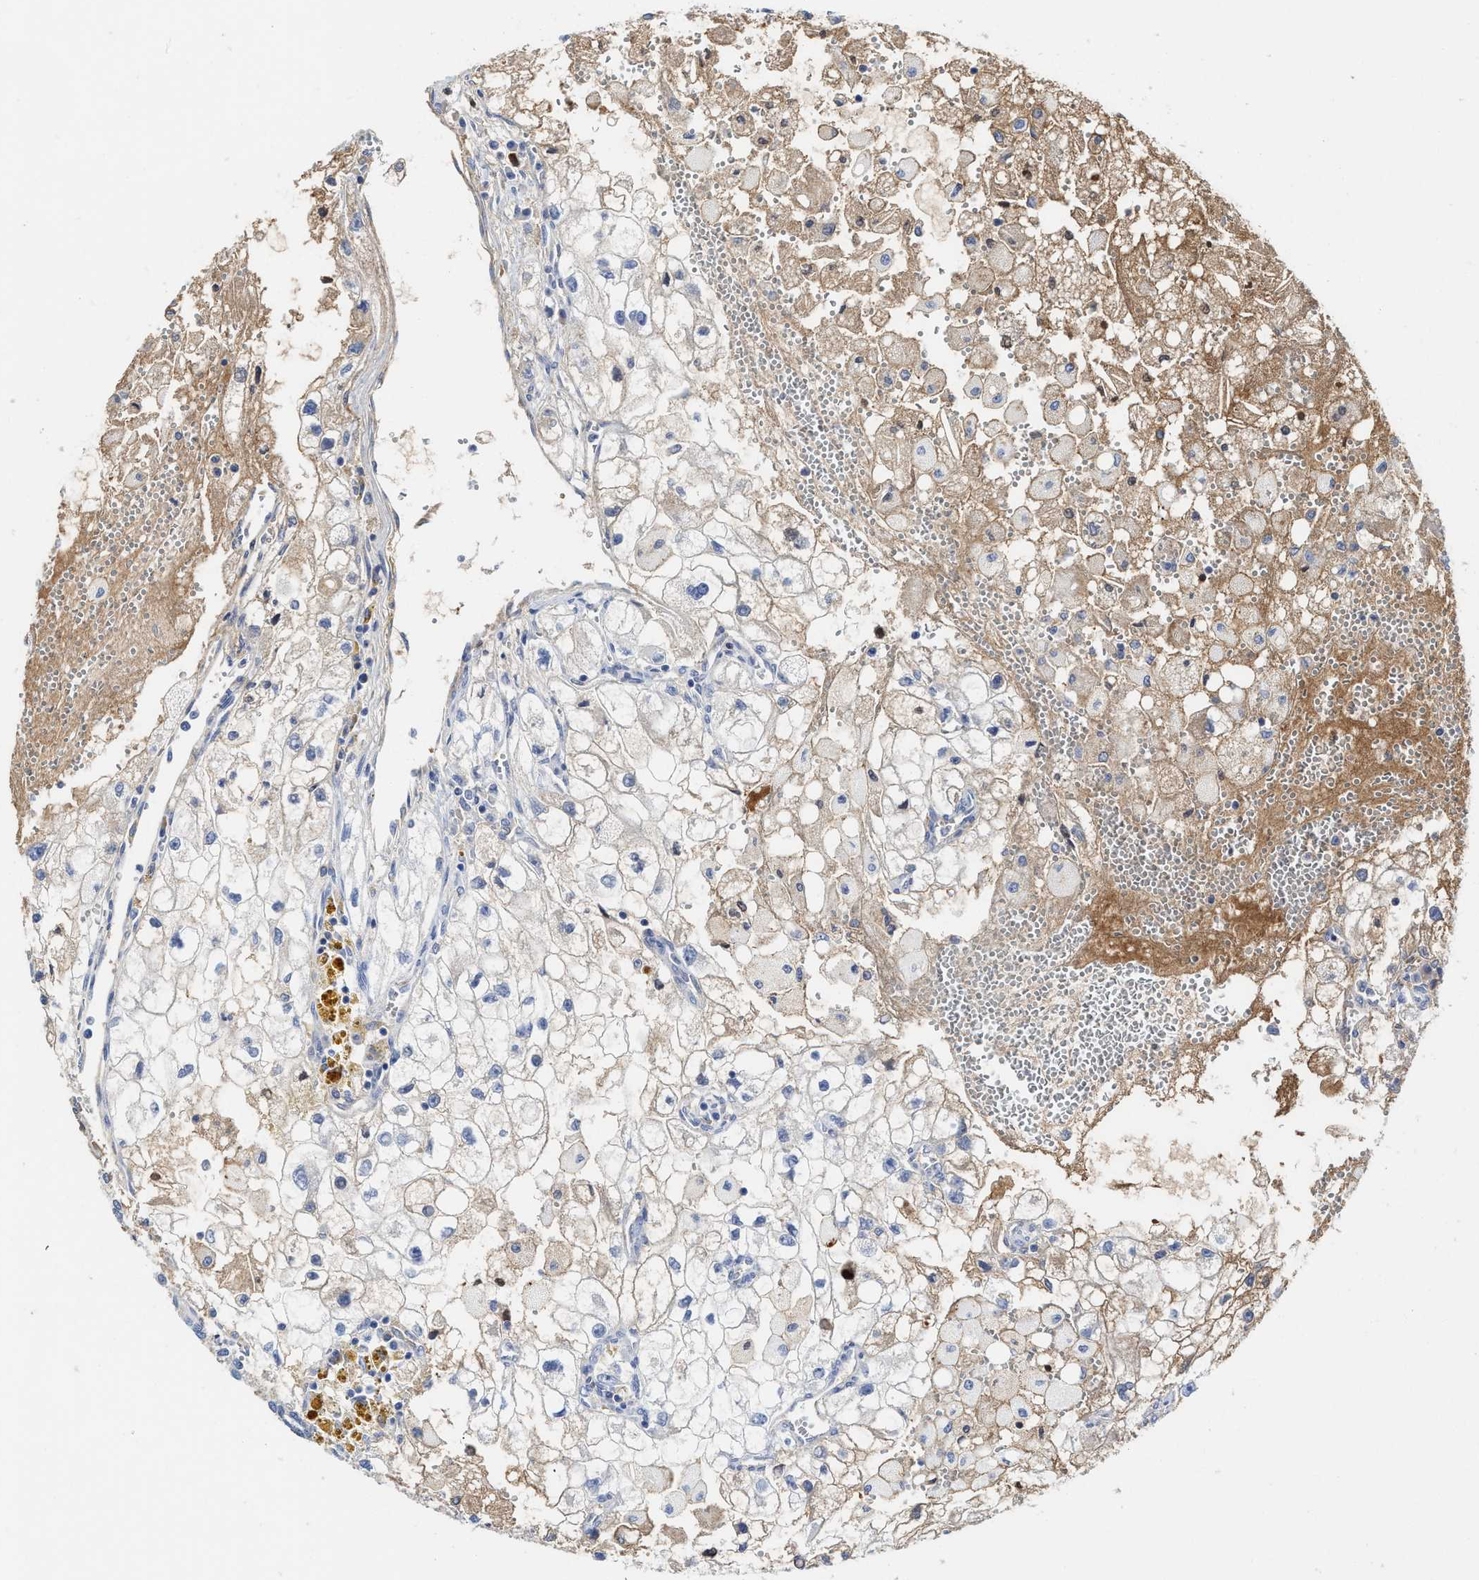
{"staining": {"intensity": "weak", "quantity": "<25%", "location": "cytoplasmic/membranous"}, "tissue": "renal cancer", "cell_type": "Tumor cells", "image_type": "cancer", "snomed": [{"axis": "morphology", "description": "Adenocarcinoma, NOS"}, {"axis": "topography", "description": "Kidney"}], "caption": "Immunohistochemistry photomicrograph of neoplastic tissue: human renal cancer stained with DAB (3,3'-diaminobenzidine) displays no significant protein expression in tumor cells.", "gene": "C2", "patient": {"sex": "female", "age": 70}}